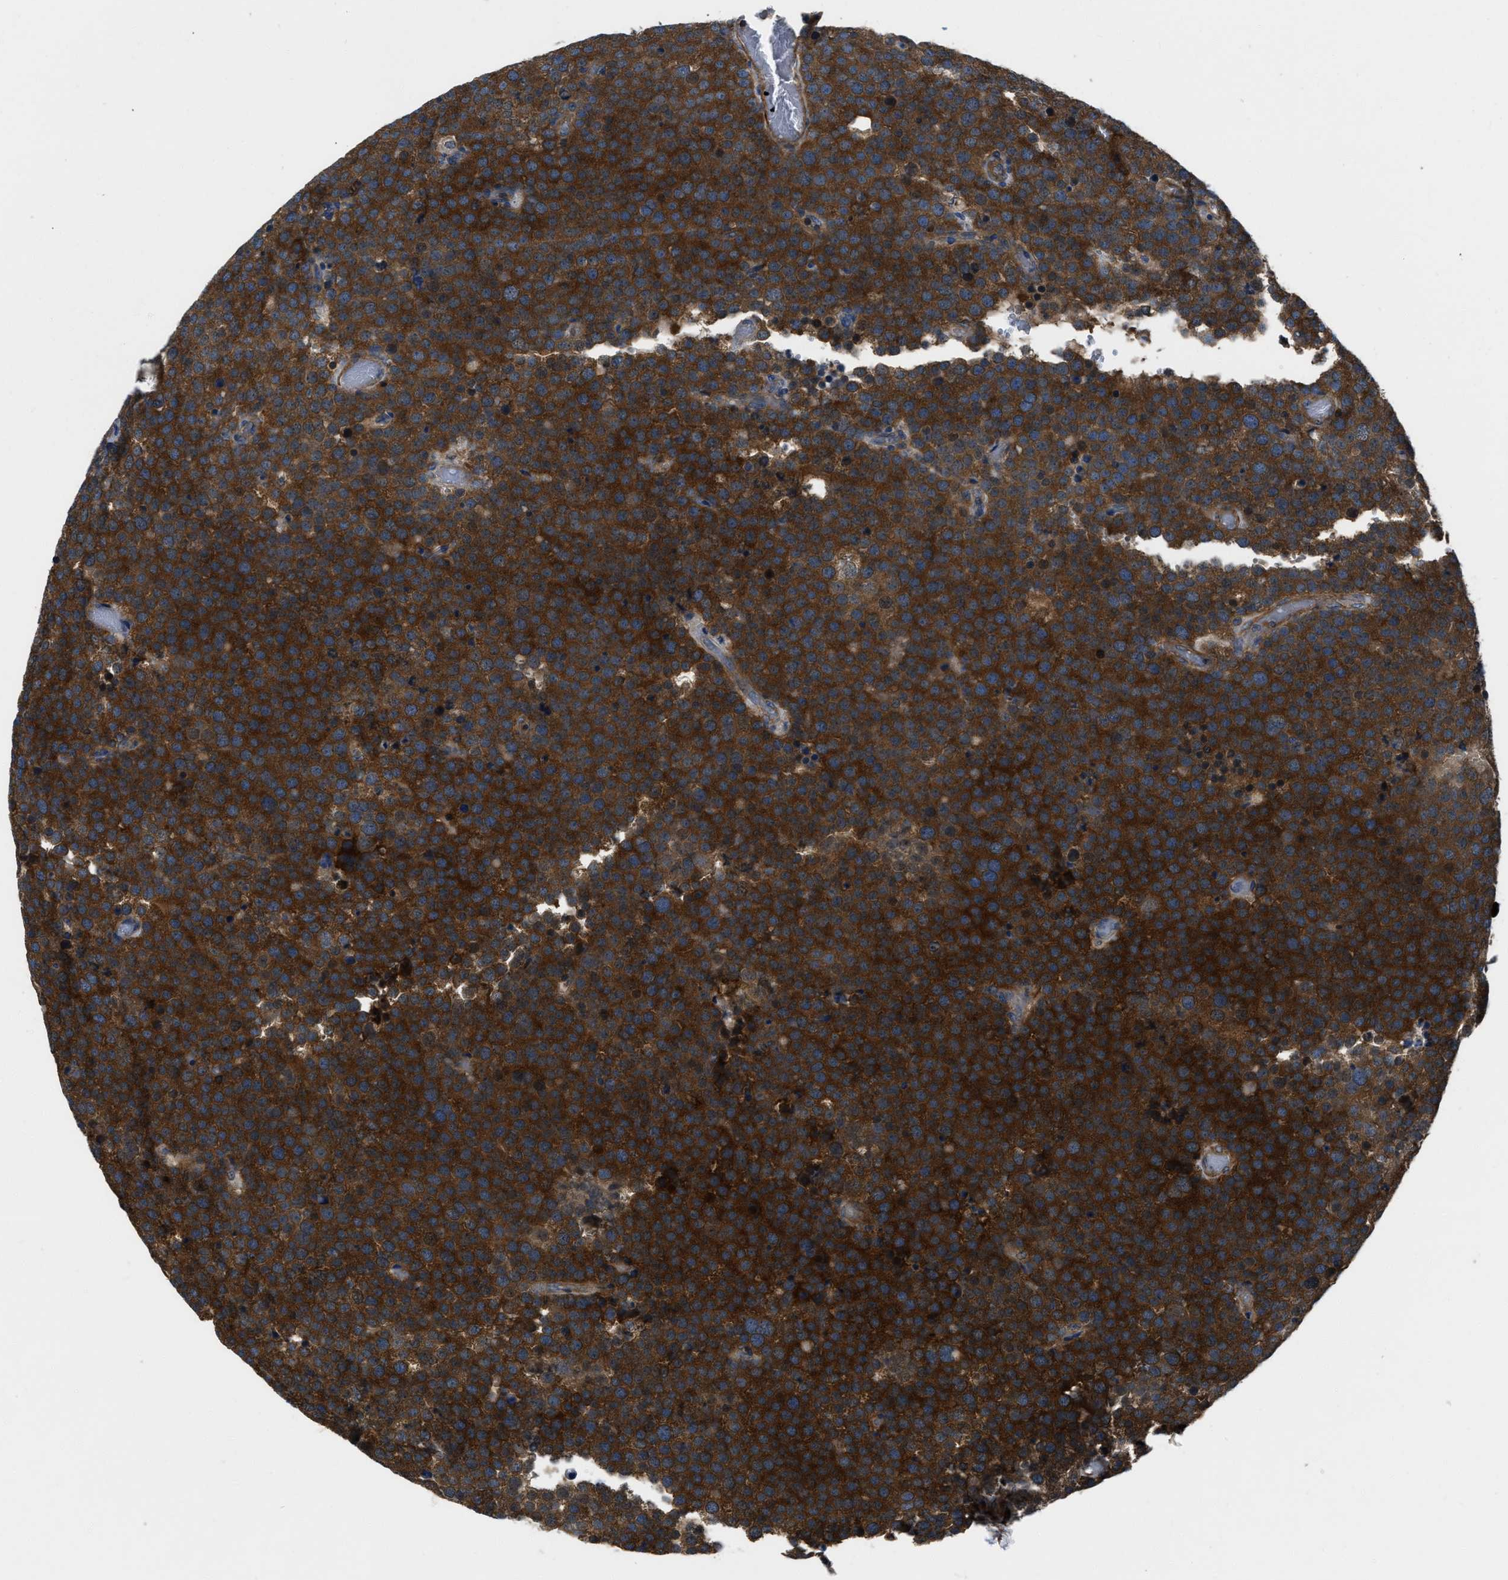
{"staining": {"intensity": "strong", "quantity": ">75%", "location": "cytoplasmic/membranous"}, "tissue": "testis cancer", "cell_type": "Tumor cells", "image_type": "cancer", "snomed": [{"axis": "morphology", "description": "Normal tissue, NOS"}, {"axis": "morphology", "description": "Seminoma, NOS"}, {"axis": "topography", "description": "Testis"}], "caption": "High-magnification brightfield microscopy of testis cancer (seminoma) stained with DAB (brown) and counterstained with hematoxylin (blue). tumor cells exhibit strong cytoplasmic/membranous positivity is present in about>75% of cells.", "gene": "YARS1", "patient": {"sex": "male", "age": 71}}